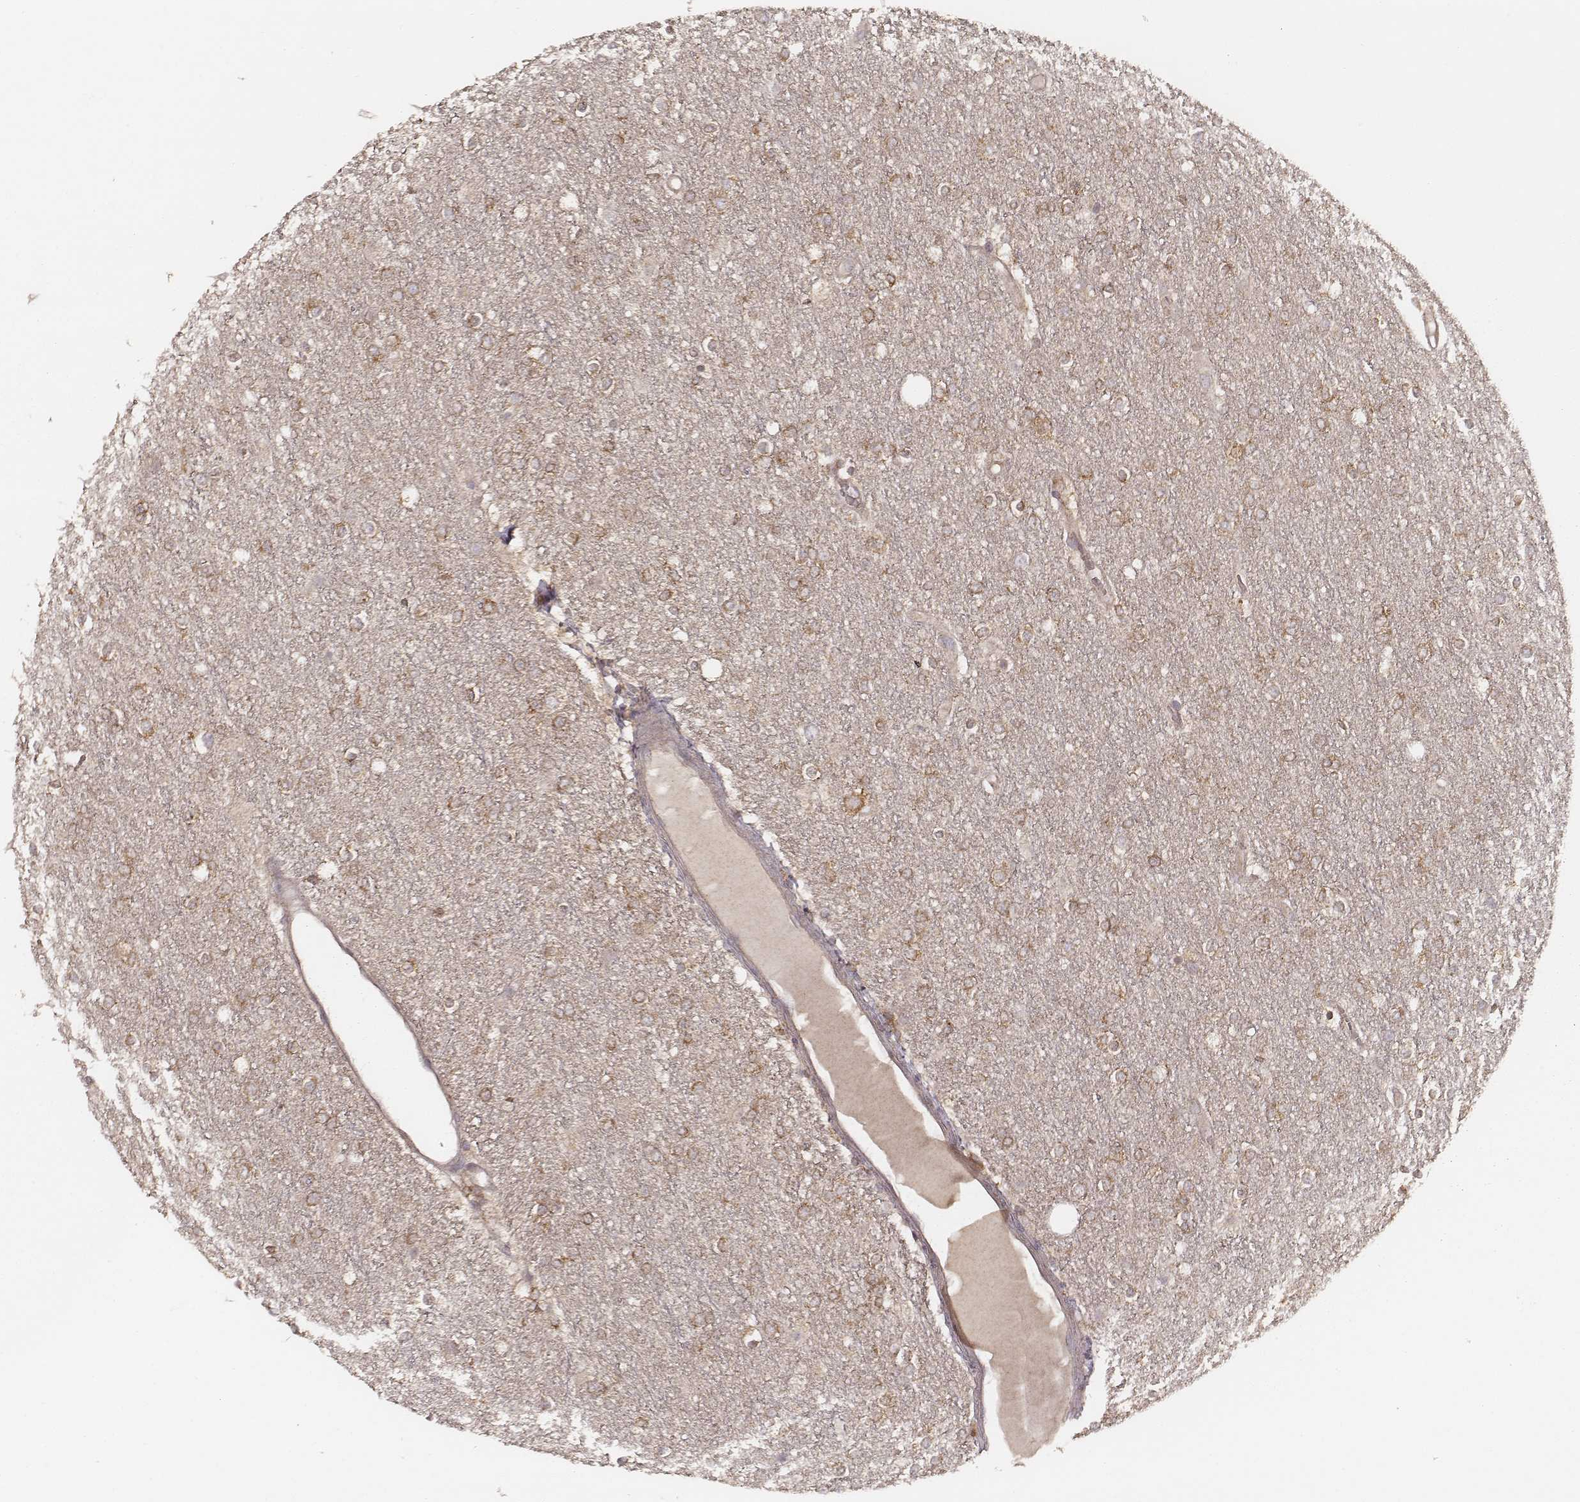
{"staining": {"intensity": "moderate", "quantity": ">75%", "location": "cytoplasmic/membranous"}, "tissue": "glioma", "cell_type": "Tumor cells", "image_type": "cancer", "snomed": [{"axis": "morphology", "description": "Glioma, malignant, High grade"}, {"axis": "topography", "description": "Brain"}], "caption": "Tumor cells show medium levels of moderate cytoplasmic/membranous positivity in about >75% of cells in high-grade glioma (malignant).", "gene": "CARS1", "patient": {"sex": "female", "age": 61}}